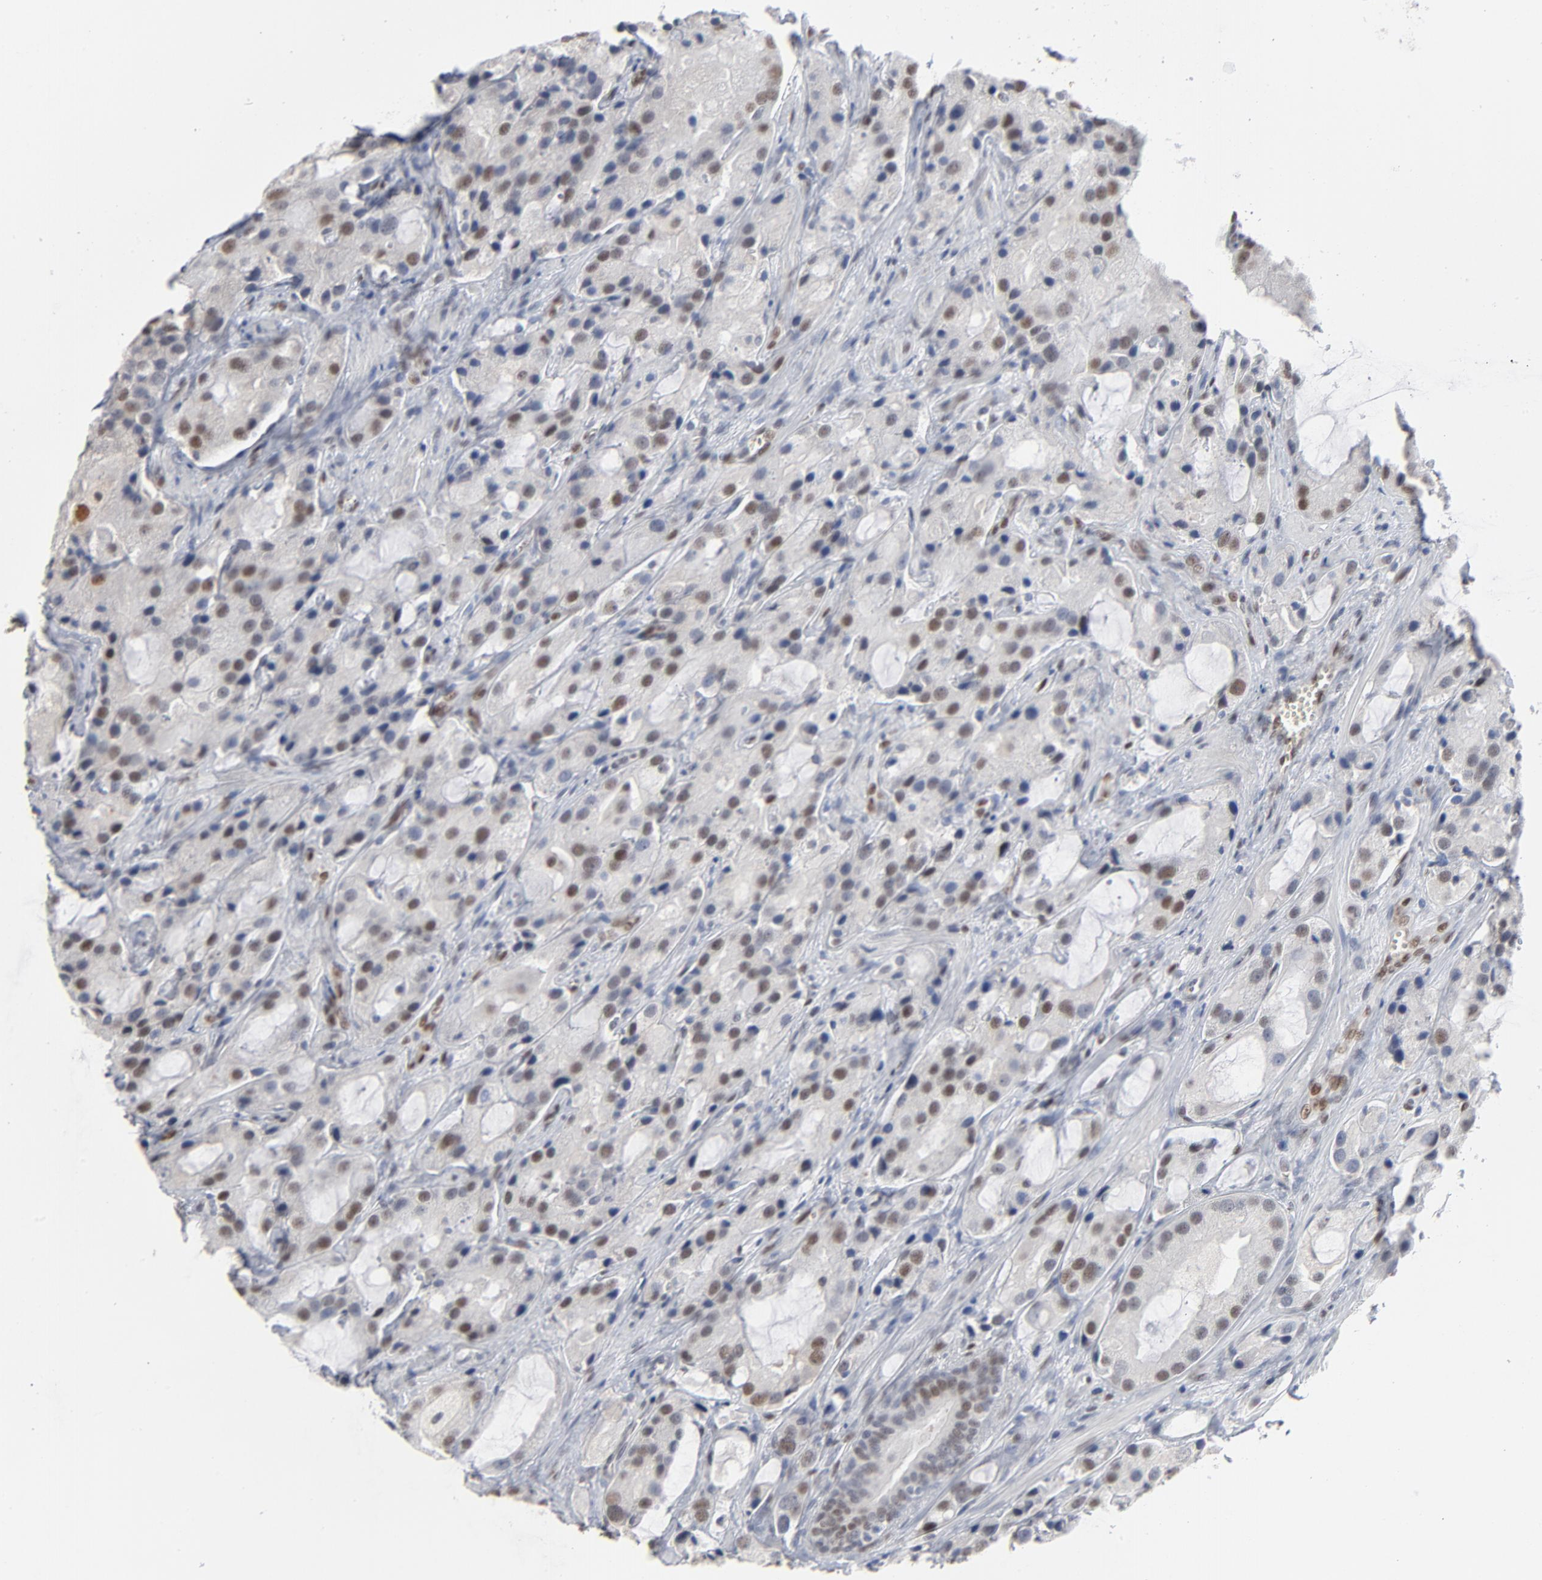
{"staining": {"intensity": "weak", "quantity": "<25%", "location": "nuclear"}, "tissue": "prostate cancer", "cell_type": "Tumor cells", "image_type": "cancer", "snomed": [{"axis": "morphology", "description": "Adenocarcinoma, High grade"}, {"axis": "topography", "description": "Prostate"}], "caption": "Immunohistochemistry micrograph of human prostate cancer stained for a protein (brown), which exhibits no positivity in tumor cells.", "gene": "ATF7", "patient": {"sex": "male", "age": 70}}